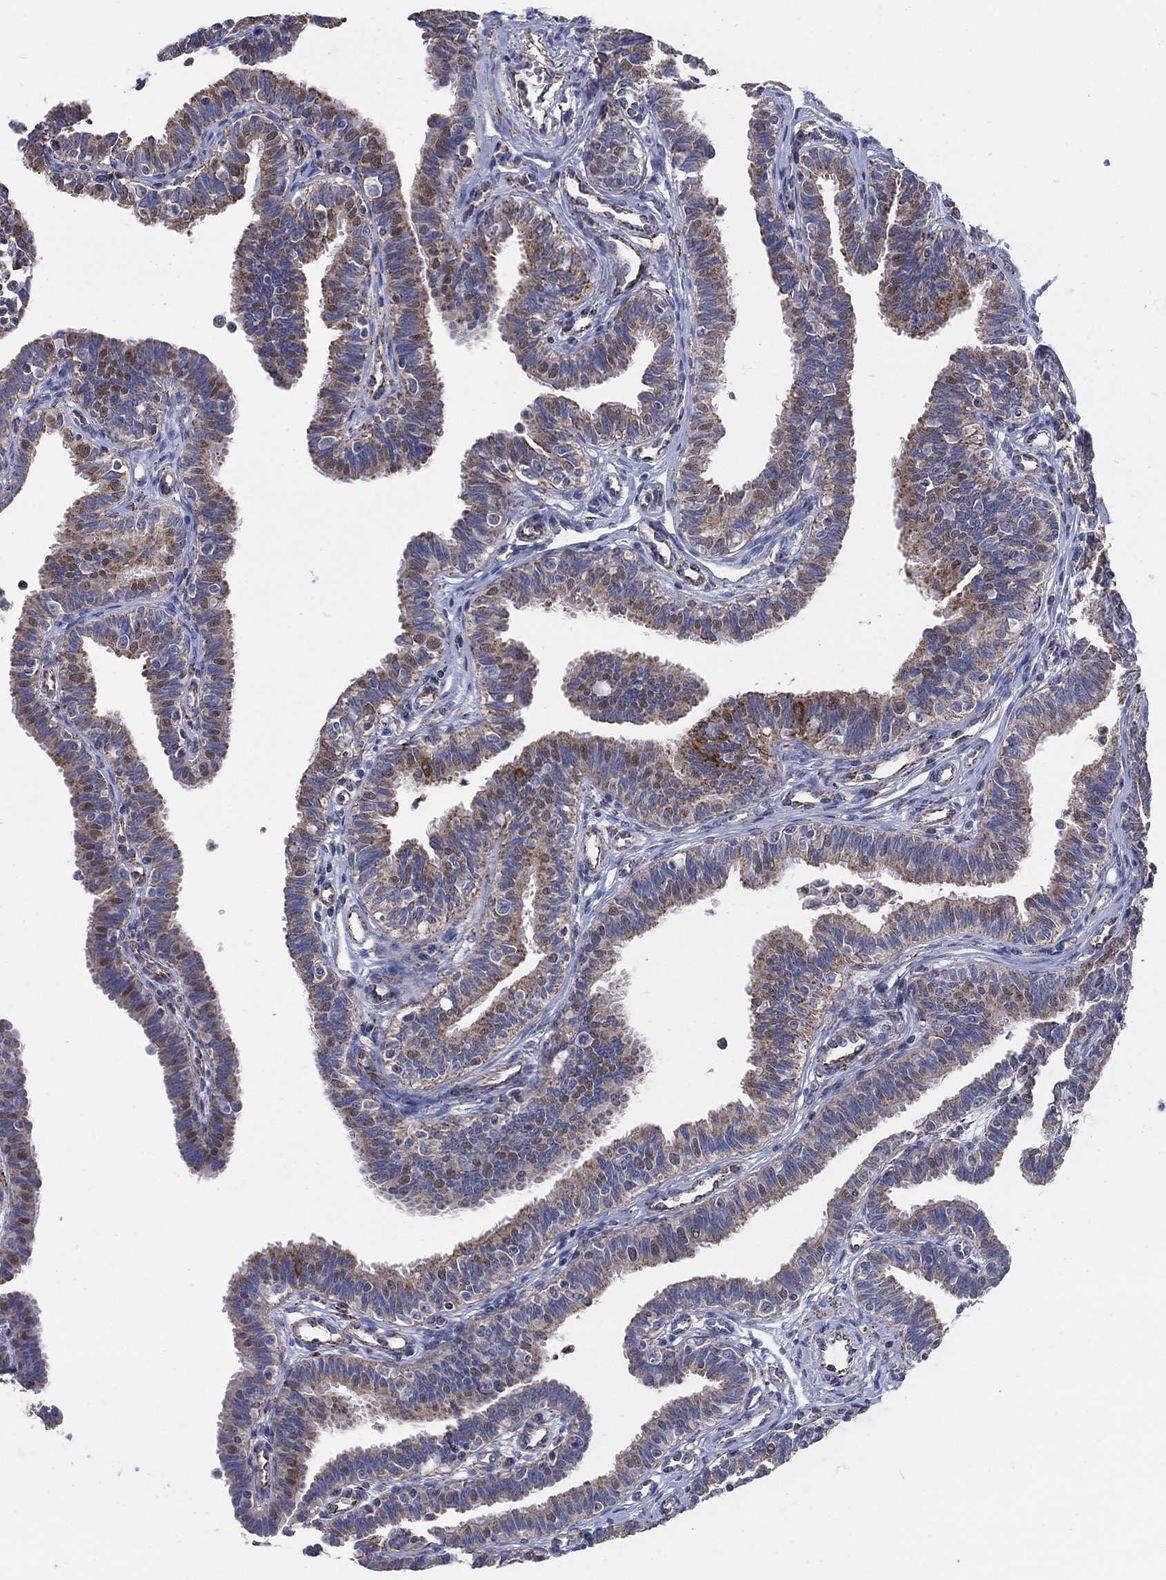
{"staining": {"intensity": "moderate", "quantity": "25%-75%", "location": "cytoplasmic/membranous,nuclear"}, "tissue": "fallopian tube", "cell_type": "Glandular cells", "image_type": "normal", "snomed": [{"axis": "morphology", "description": "Normal tissue, NOS"}, {"axis": "topography", "description": "Fallopian tube"}], "caption": "DAB immunohistochemical staining of unremarkable fallopian tube displays moderate cytoplasmic/membranous,nuclear protein expression in approximately 25%-75% of glandular cells. (Stains: DAB (3,3'-diaminobenzidine) in brown, nuclei in blue, Microscopy: brightfield microscopy at high magnification).", "gene": "PNPLA2", "patient": {"sex": "female", "age": 36}}